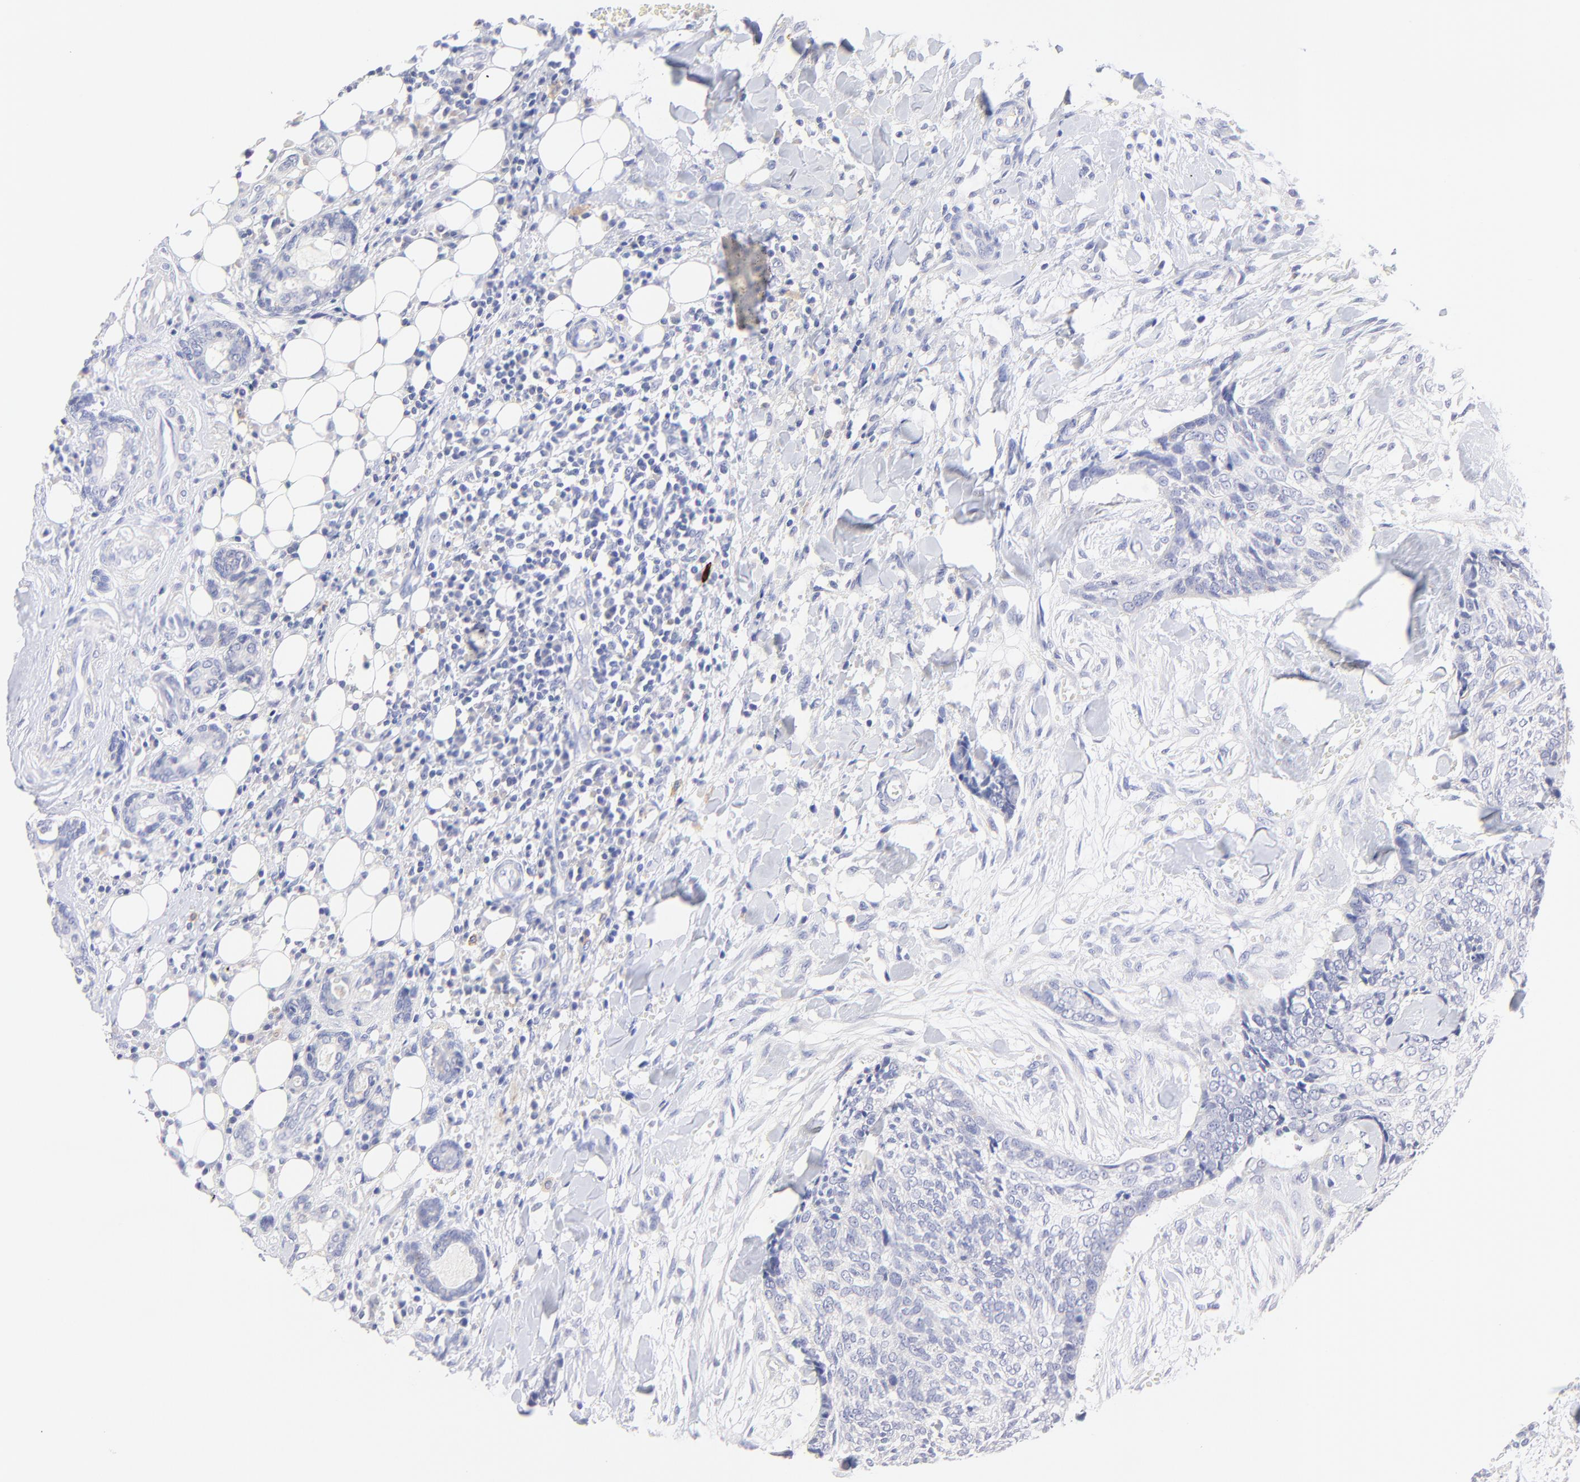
{"staining": {"intensity": "negative", "quantity": "none", "location": "none"}, "tissue": "head and neck cancer", "cell_type": "Tumor cells", "image_type": "cancer", "snomed": [{"axis": "morphology", "description": "Squamous cell carcinoma, NOS"}, {"axis": "topography", "description": "Salivary gland"}, {"axis": "topography", "description": "Head-Neck"}], "caption": "Head and neck cancer was stained to show a protein in brown. There is no significant expression in tumor cells.", "gene": "EBP", "patient": {"sex": "male", "age": 70}}